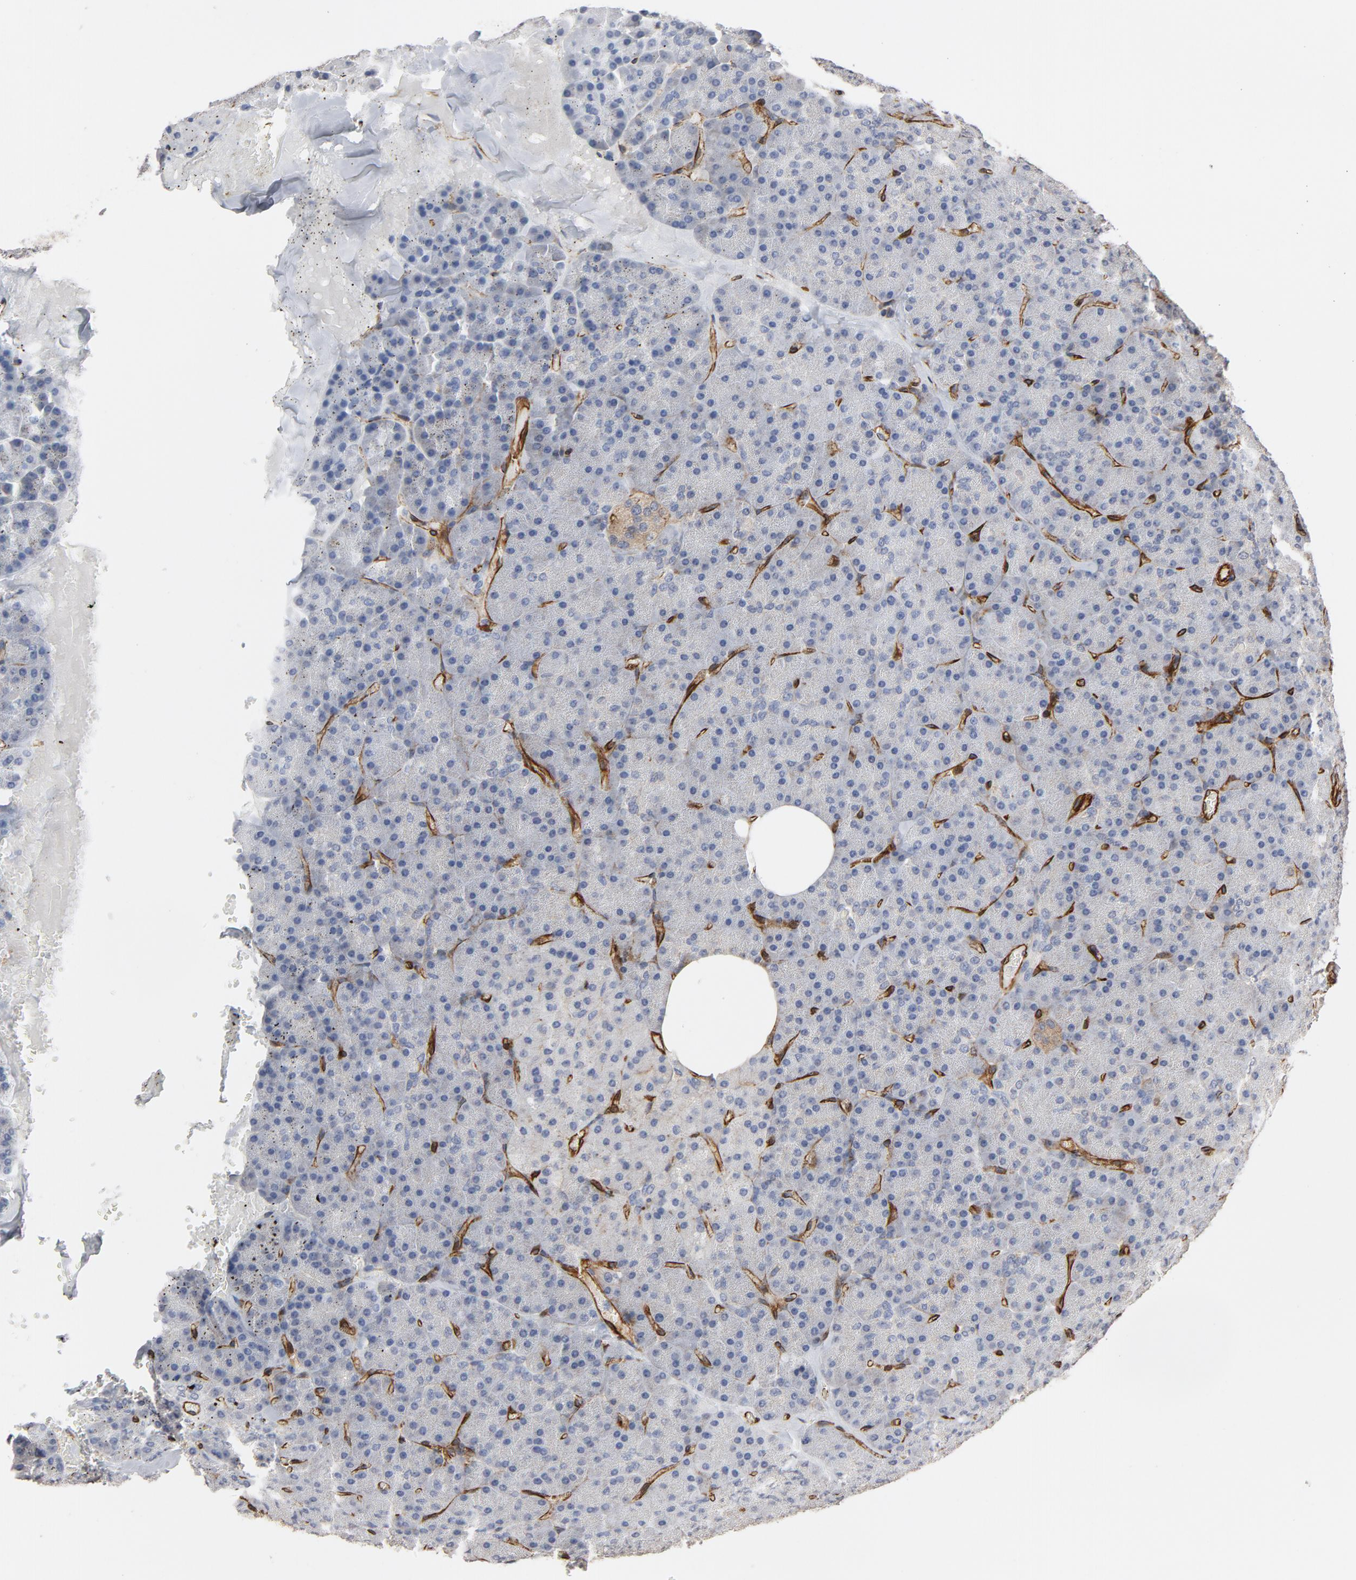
{"staining": {"intensity": "negative", "quantity": "none", "location": "none"}, "tissue": "pancreas", "cell_type": "Exocrine glandular cells", "image_type": "normal", "snomed": [{"axis": "morphology", "description": "Normal tissue, NOS"}, {"axis": "topography", "description": "Pancreas"}], "caption": "Immunohistochemical staining of unremarkable pancreas reveals no significant positivity in exocrine glandular cells. Nuclei are stained in blue.", "gene": "GNG2", "patient": {"sex": "female", "age": 35}}